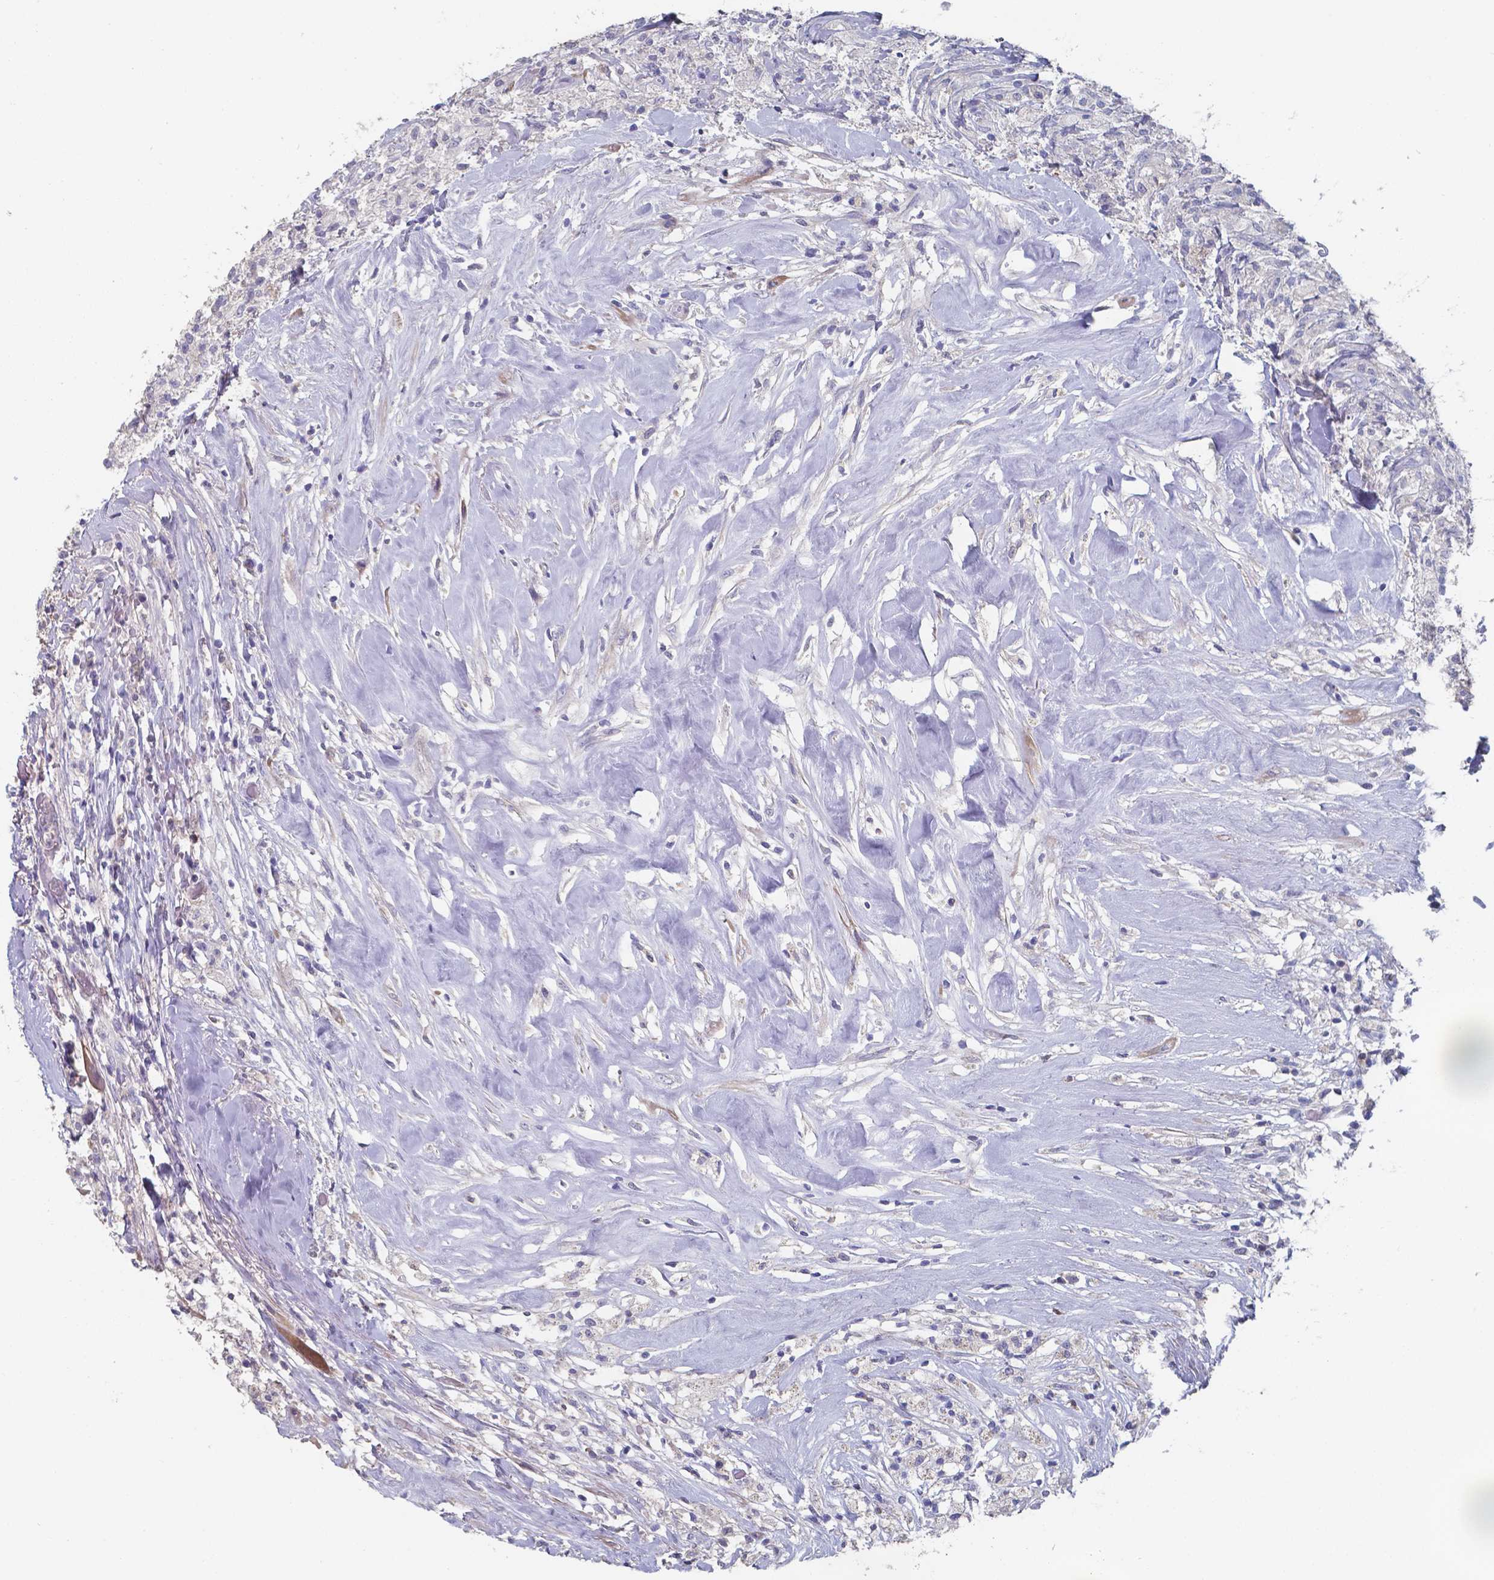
{"staining": {"intensity": "negative", "quantity": "none", "location": "none"}, "tissue": "testis cancer", "cell_type": "Tumor cells", "image_type": "cancer", "snomed": [{"axis": "morphology", "description": "Necrosis, NOS"}, {"axis": "morphology", "description": "Carcinoma, Embryonal, NOS"}, {"axis": "topography", "description": "Testis"}], "caption": "A histopathology image of testis cancer (embryonal carcinoma) stained for a protein exhibits no brown staining in tumor cells.", "gene": "BTBD17", "patient": {"sex": "male", "age": 19}}